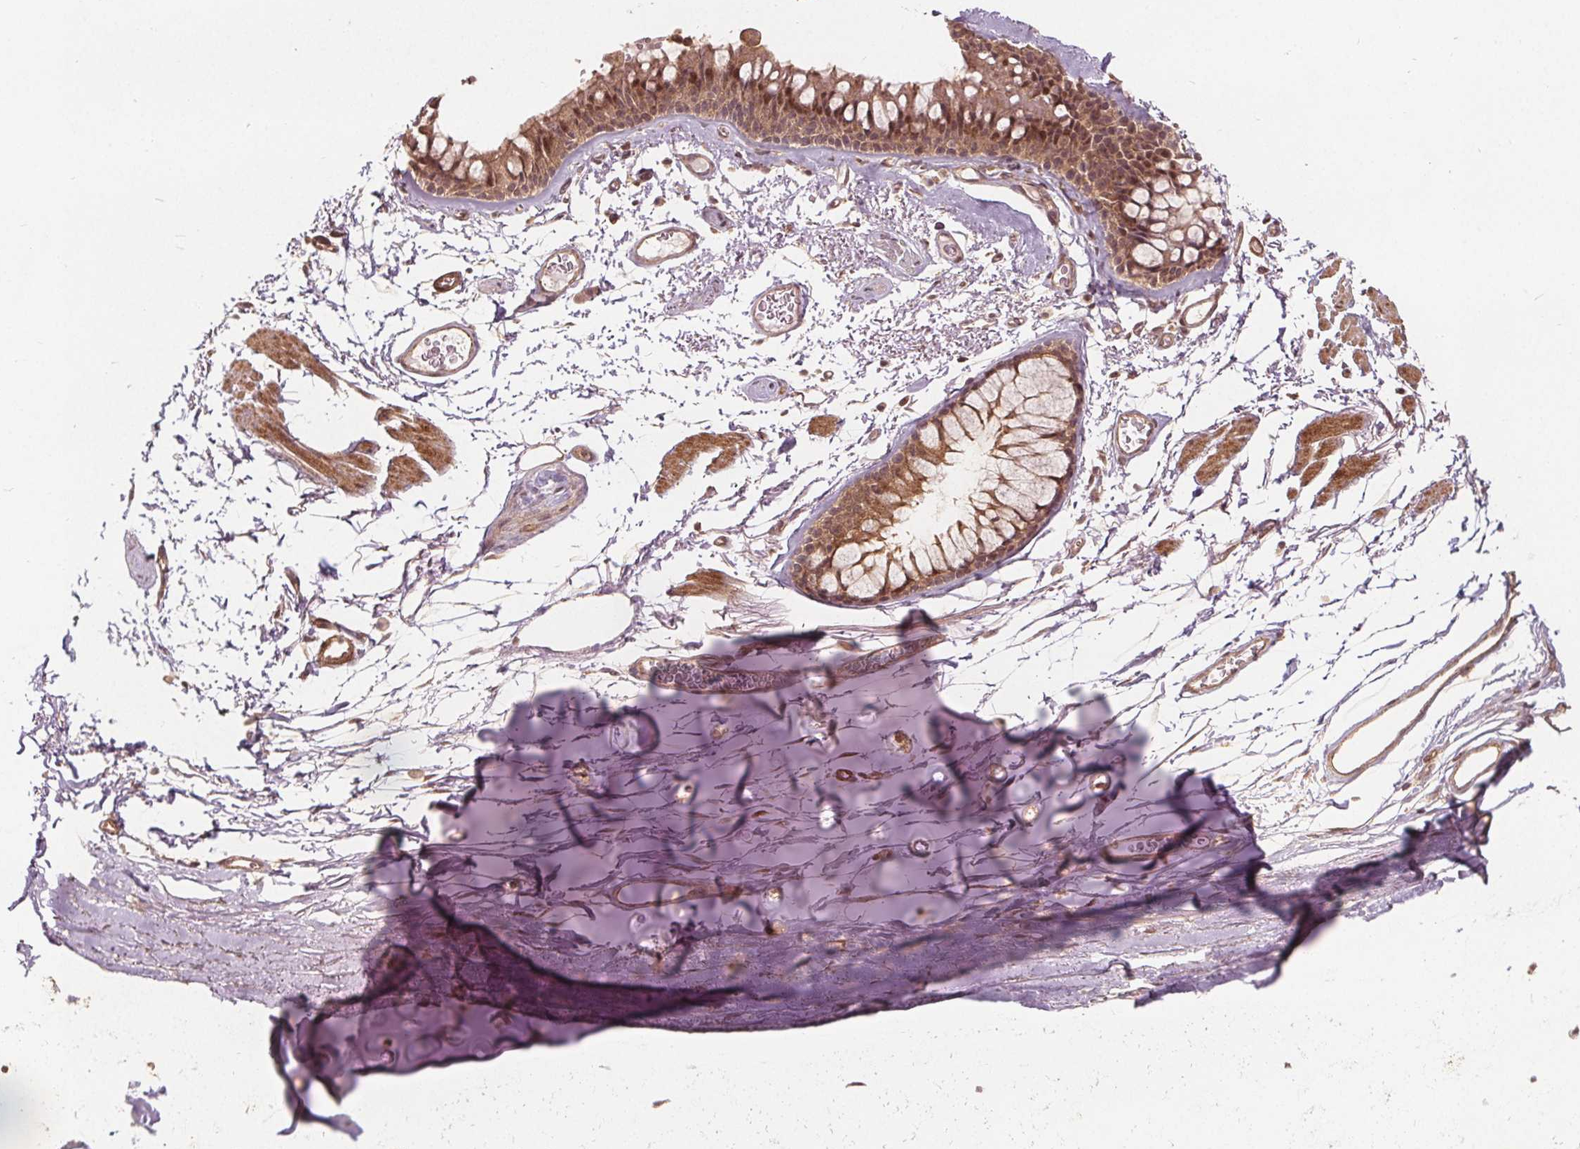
{"staining": {"intensity": "negative", "quantity": "none", "location": "none"}, "tissue": "adipose tissue", "cell_type": "Adipocytes", "image_type": "normal", "snomed": [{"axis": "morphology", "description": "Normal tissue, NOS"}, {"axis": "topography", "description": "Cartilage tissue"}, {"axis": "topography", "description": "Bronchus"}], "caption": "This micrograph is of benign adipose tissue stained with IHC to label a protein in brown with the nuclei are counter-stained blue. There is no staining in adipocytes.", "gene": "PPP1CB", "patient": {"sex": "female", "age": 79}}